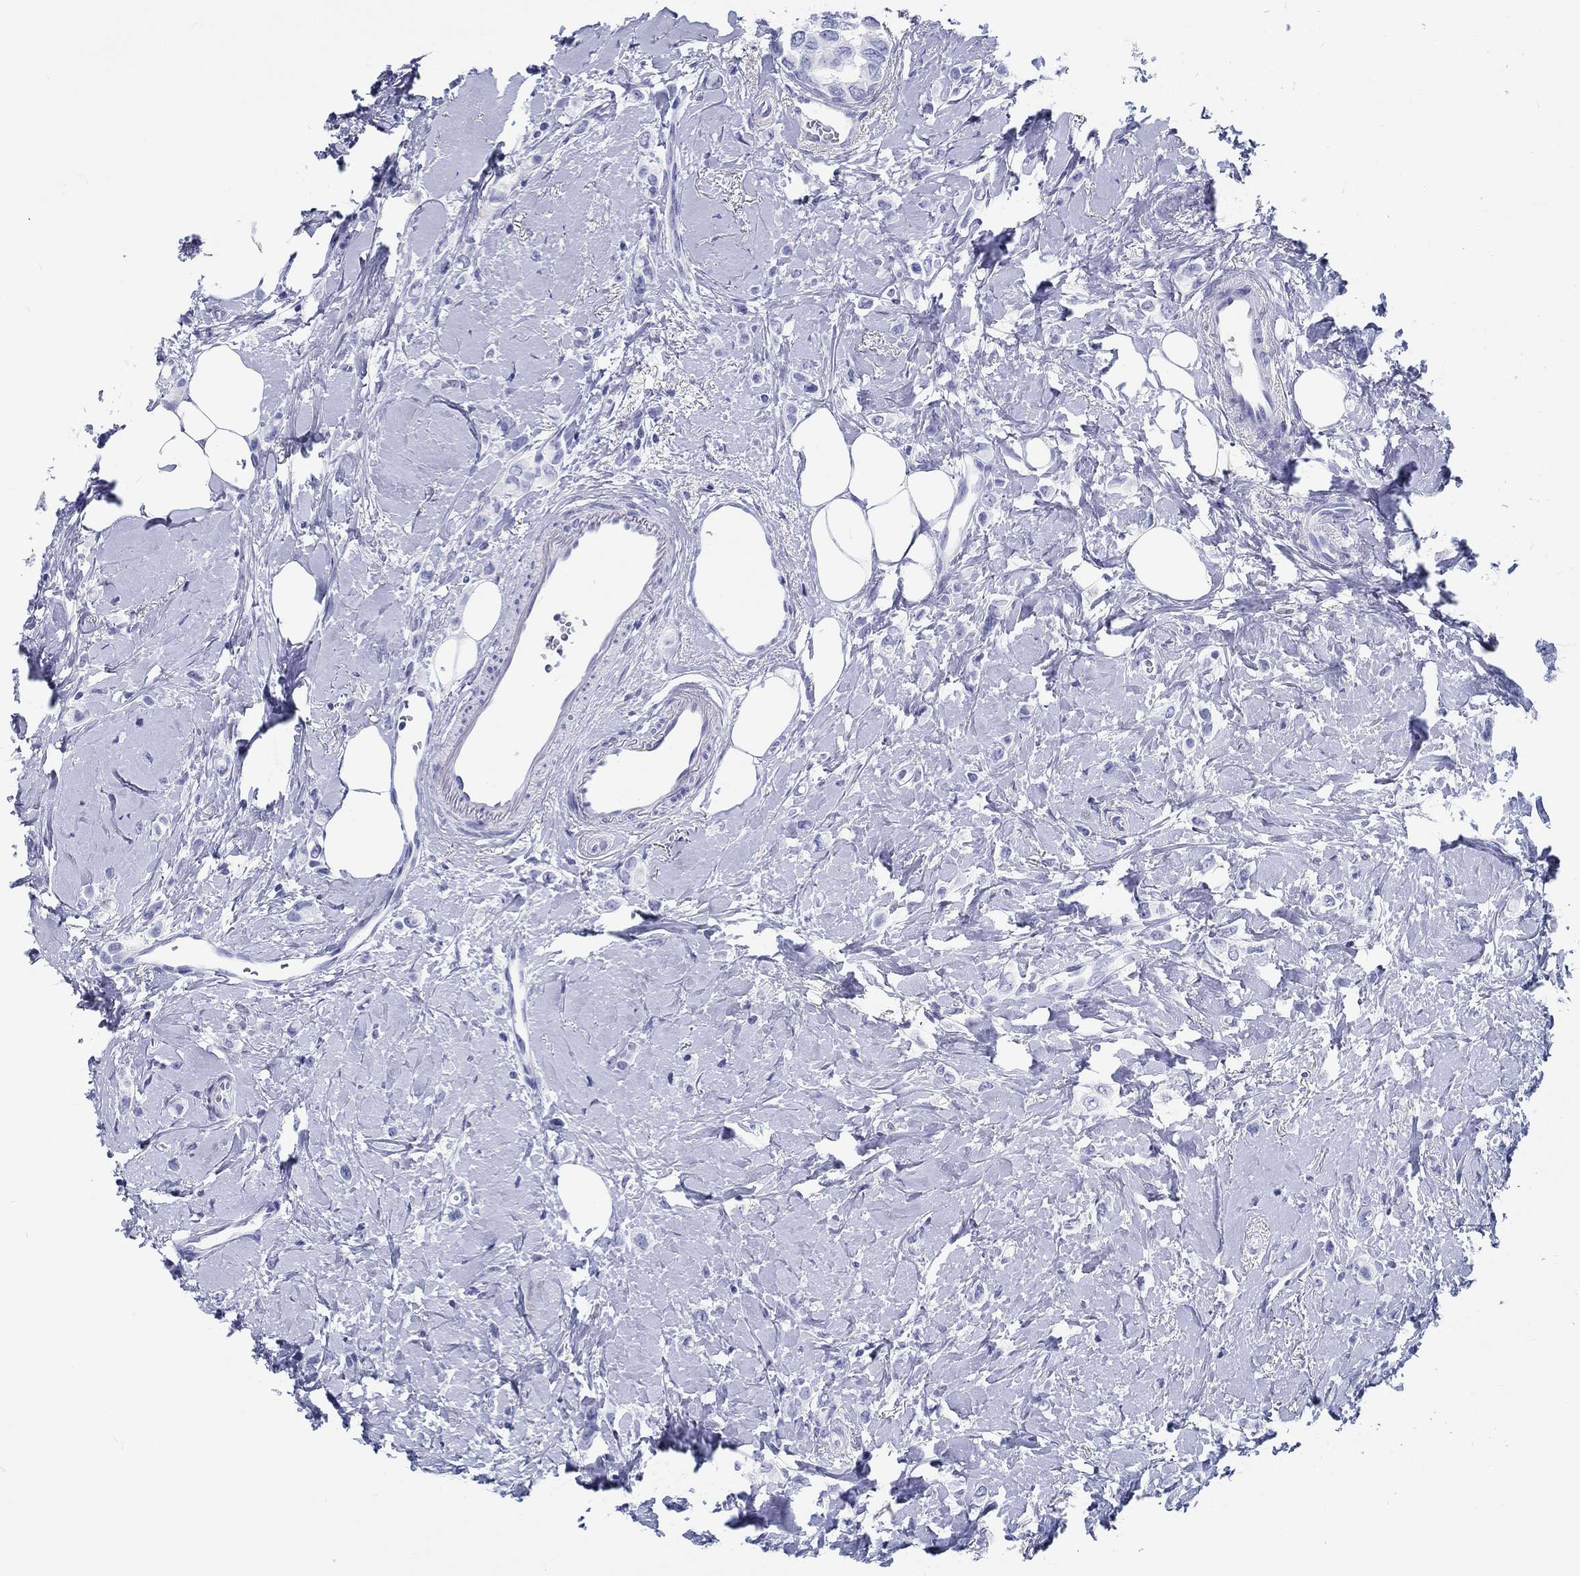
{"staining": {"intensity": "negative", "quantity": "none", "location": "none"}, "tissue": "breast cancer", "cell_type": "Tumor cells", "image_type": "cancer", "snomed": [{"axis": "morphology", "description": "Lobular carcinoma"}, {"axis": "topography", "description": "Breast"}], "caption": "Human breast lobular carcinoma stained for a protein using immunohistochemistry (IHC) exhibits no expression in tumor cells.", "gene": "H1-1", "patient": {"sex": "female", "age": 66}}